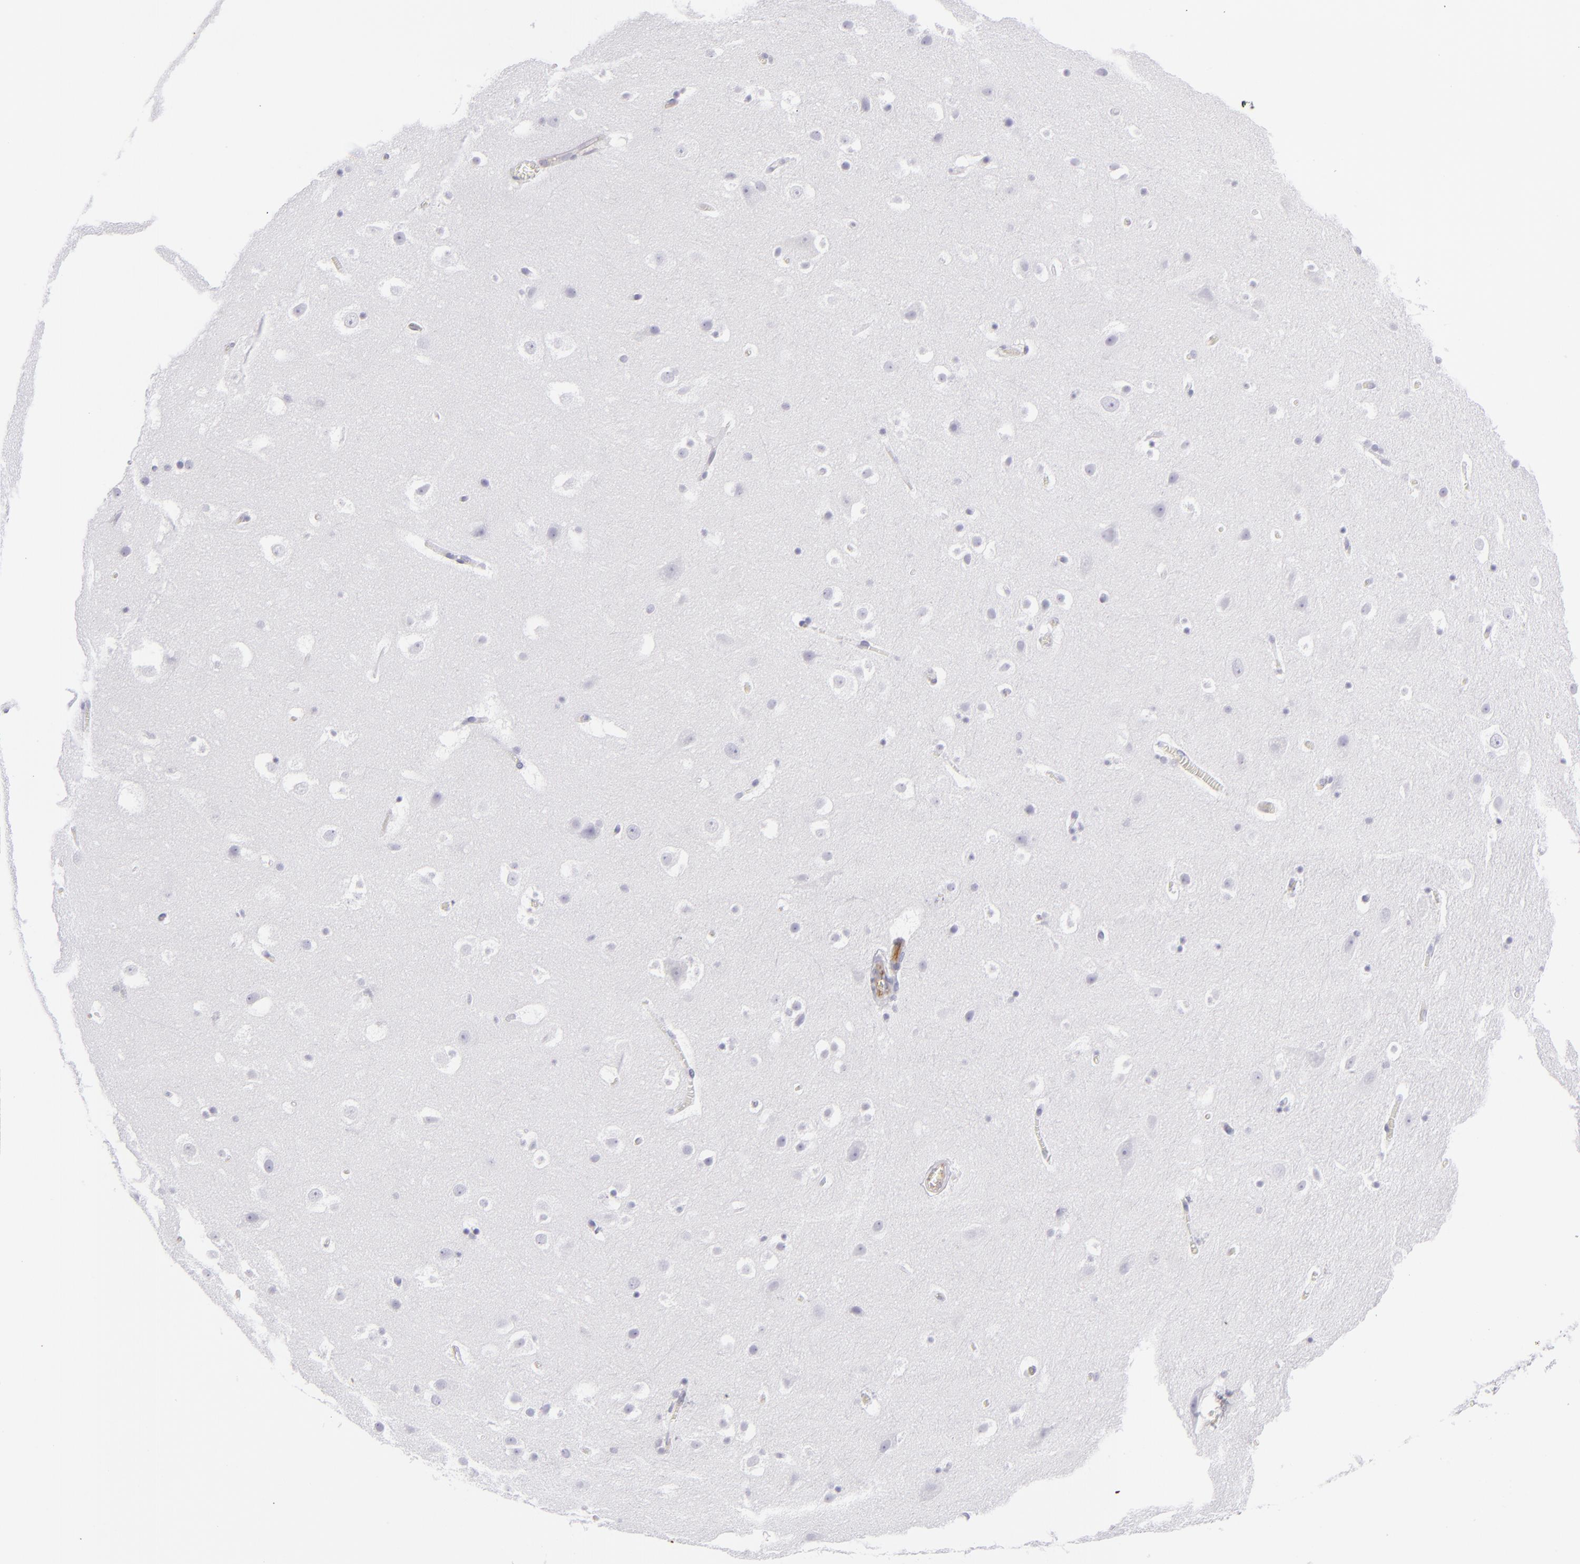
{"staining": {"intensity": "negative", "quantity": "none", "location": "none"}, "tissue": "hippocampus", "cell_type": "Glial cells", "image_type": "normal", "snomed": [{"axis": "morphology", "description": "Normal tissue, NOS"}, {"axis": "topography", "description": "Hippocampus"}], "caption": "Immunohistochemistry (IHC) of normal hippocampus displays no staining in glial cells. (Brightfield microscopy of DAB (3,3'-diaminobenzidine) immunohistochemistry at high magnification).", "gene": "THBD", "patient": {"sex": "male", "age": 45}}